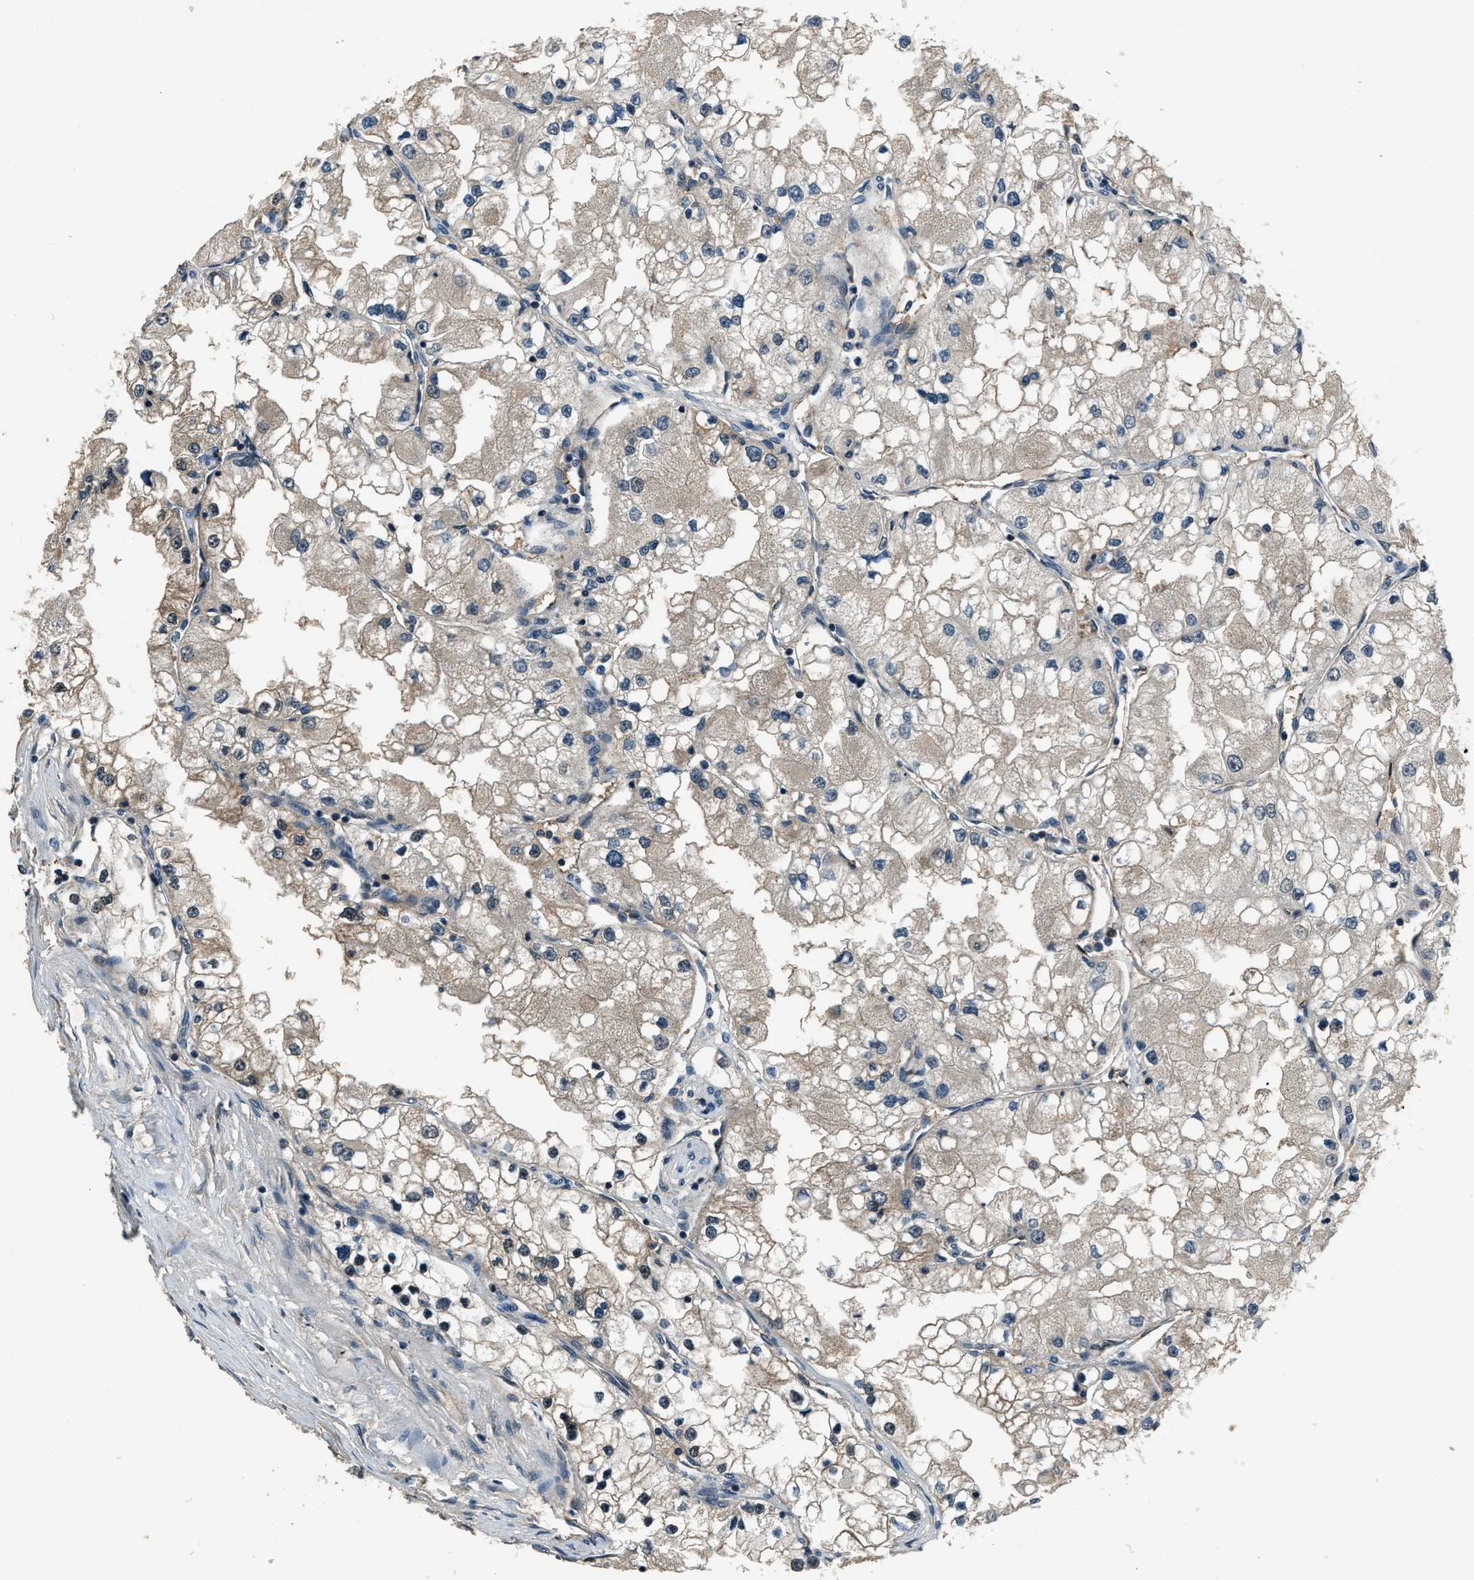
{"staining": {"intensity": "weak", "quantity": ">75%", "location": "cytoplasmic/membranous"}, "tissue": "renal cancer", "cell_type": "Tumor cells", "image_type": "cancer", "snomed": [{"axis": "morphology", "description": "Adenocarcinoma, NOS"}, {"axis": "topography", "description": "Kidney"}], "caption": "High-power microscopy captured an IHC photomicrograph of renal adenocarcinoma, revealing weak cytoplasmic/membranous staining in about >75% of tumor cells.", "gene": "NUDCD3", "patient": {"sex": "male", "age": 68}}